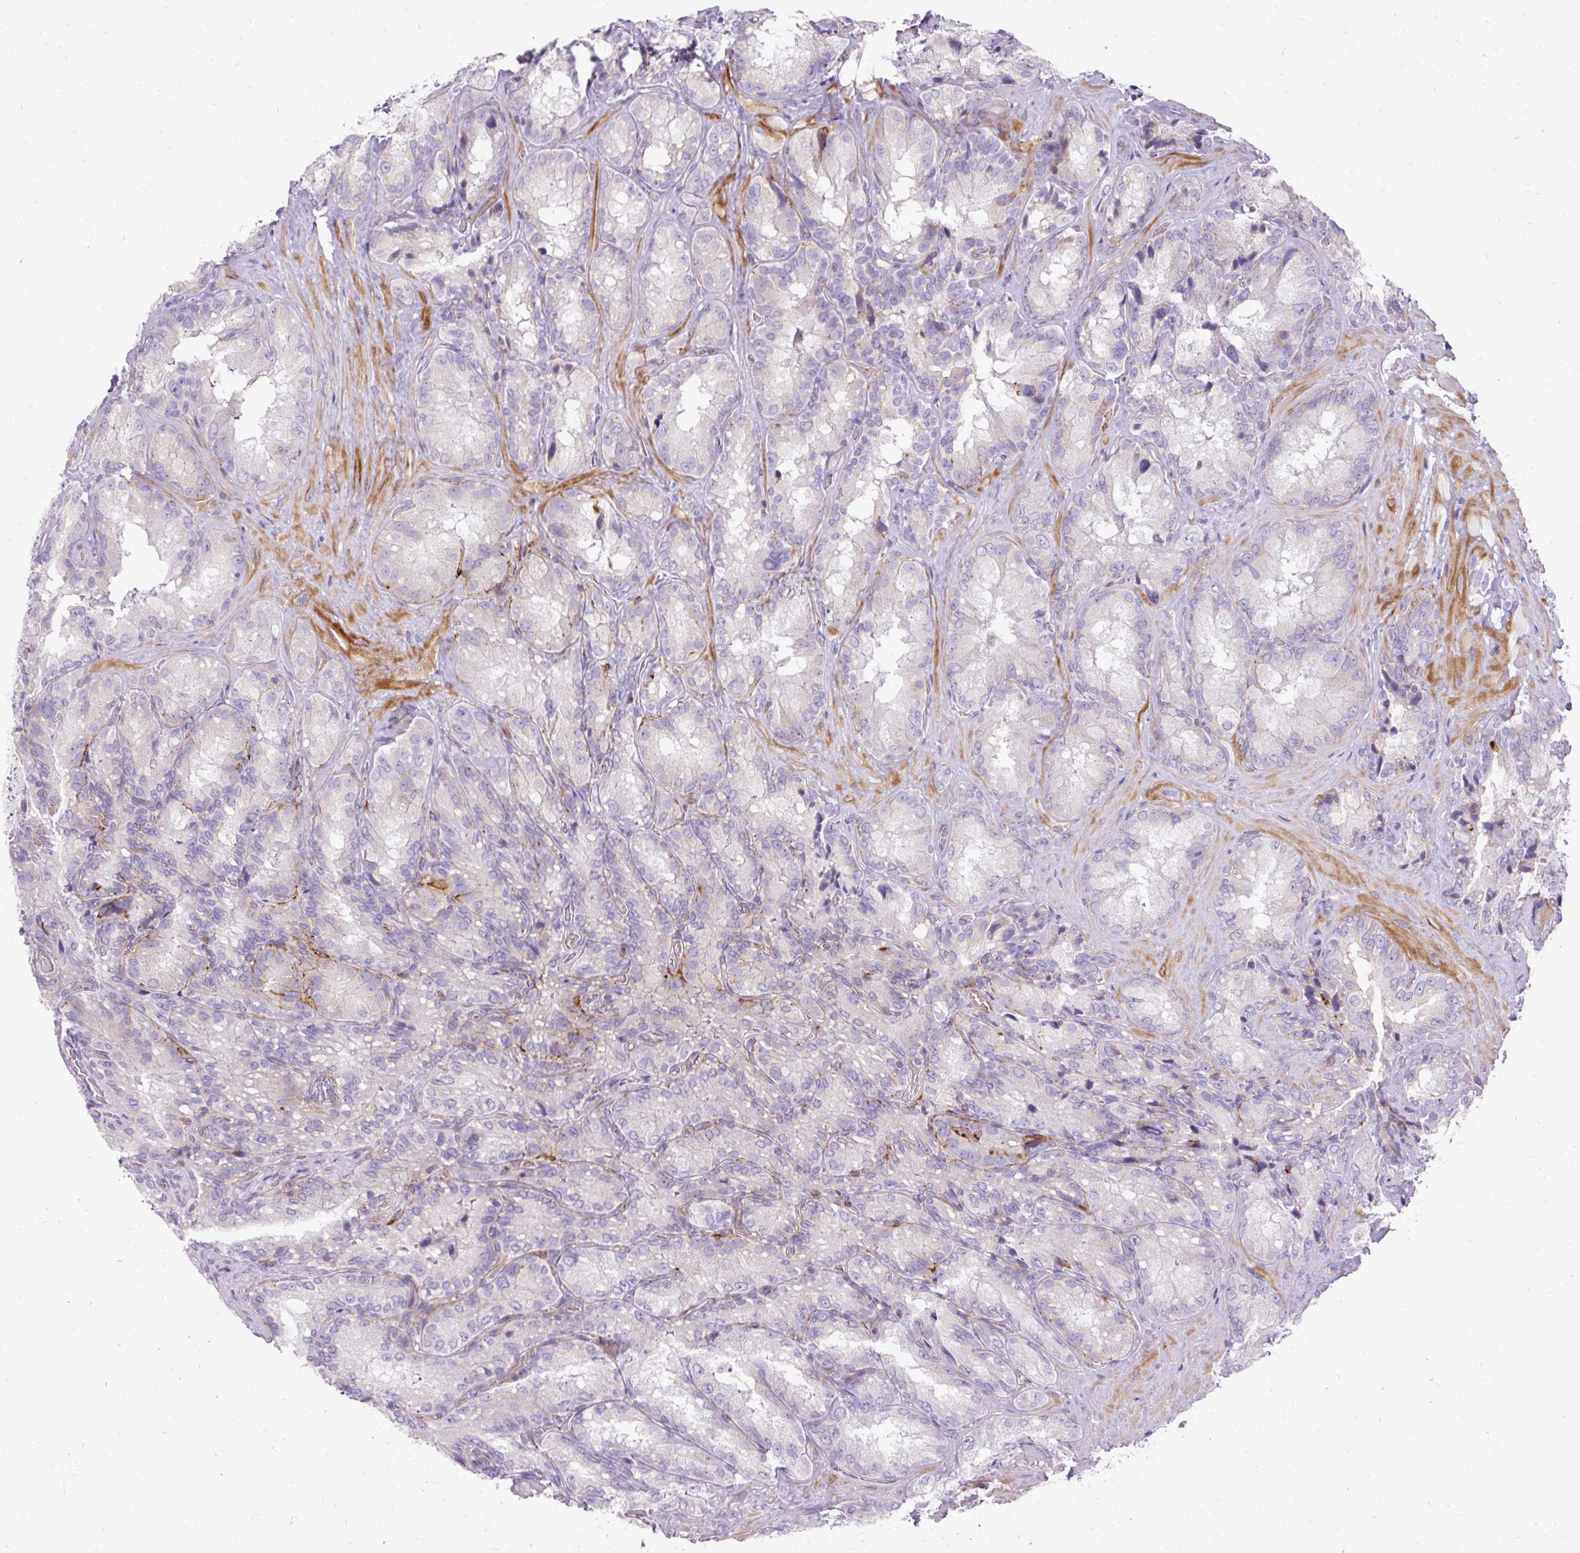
{"staining": {"intensity": "negative", "quantity": "none", "location": "none"}, "tissue": "seminal vesicle", "cell_type": "Glandular cells", "image_type": "normal", "snomed": [{"axis": "morphology", "description": "Normal tissue, NOS"}, {"axis": "topography", "description": "Seminal veicle"}], "caption": "A histopathology image of human seminal vesicle is negative for staining in glandular cells. (Brightfield microscopy of DAB (3,3'-diaminobenzidine) immunohistochemistry (IHC) at high magnification).", "gene": "CORO7", "patient": {"sex": "male", "age": 47}}